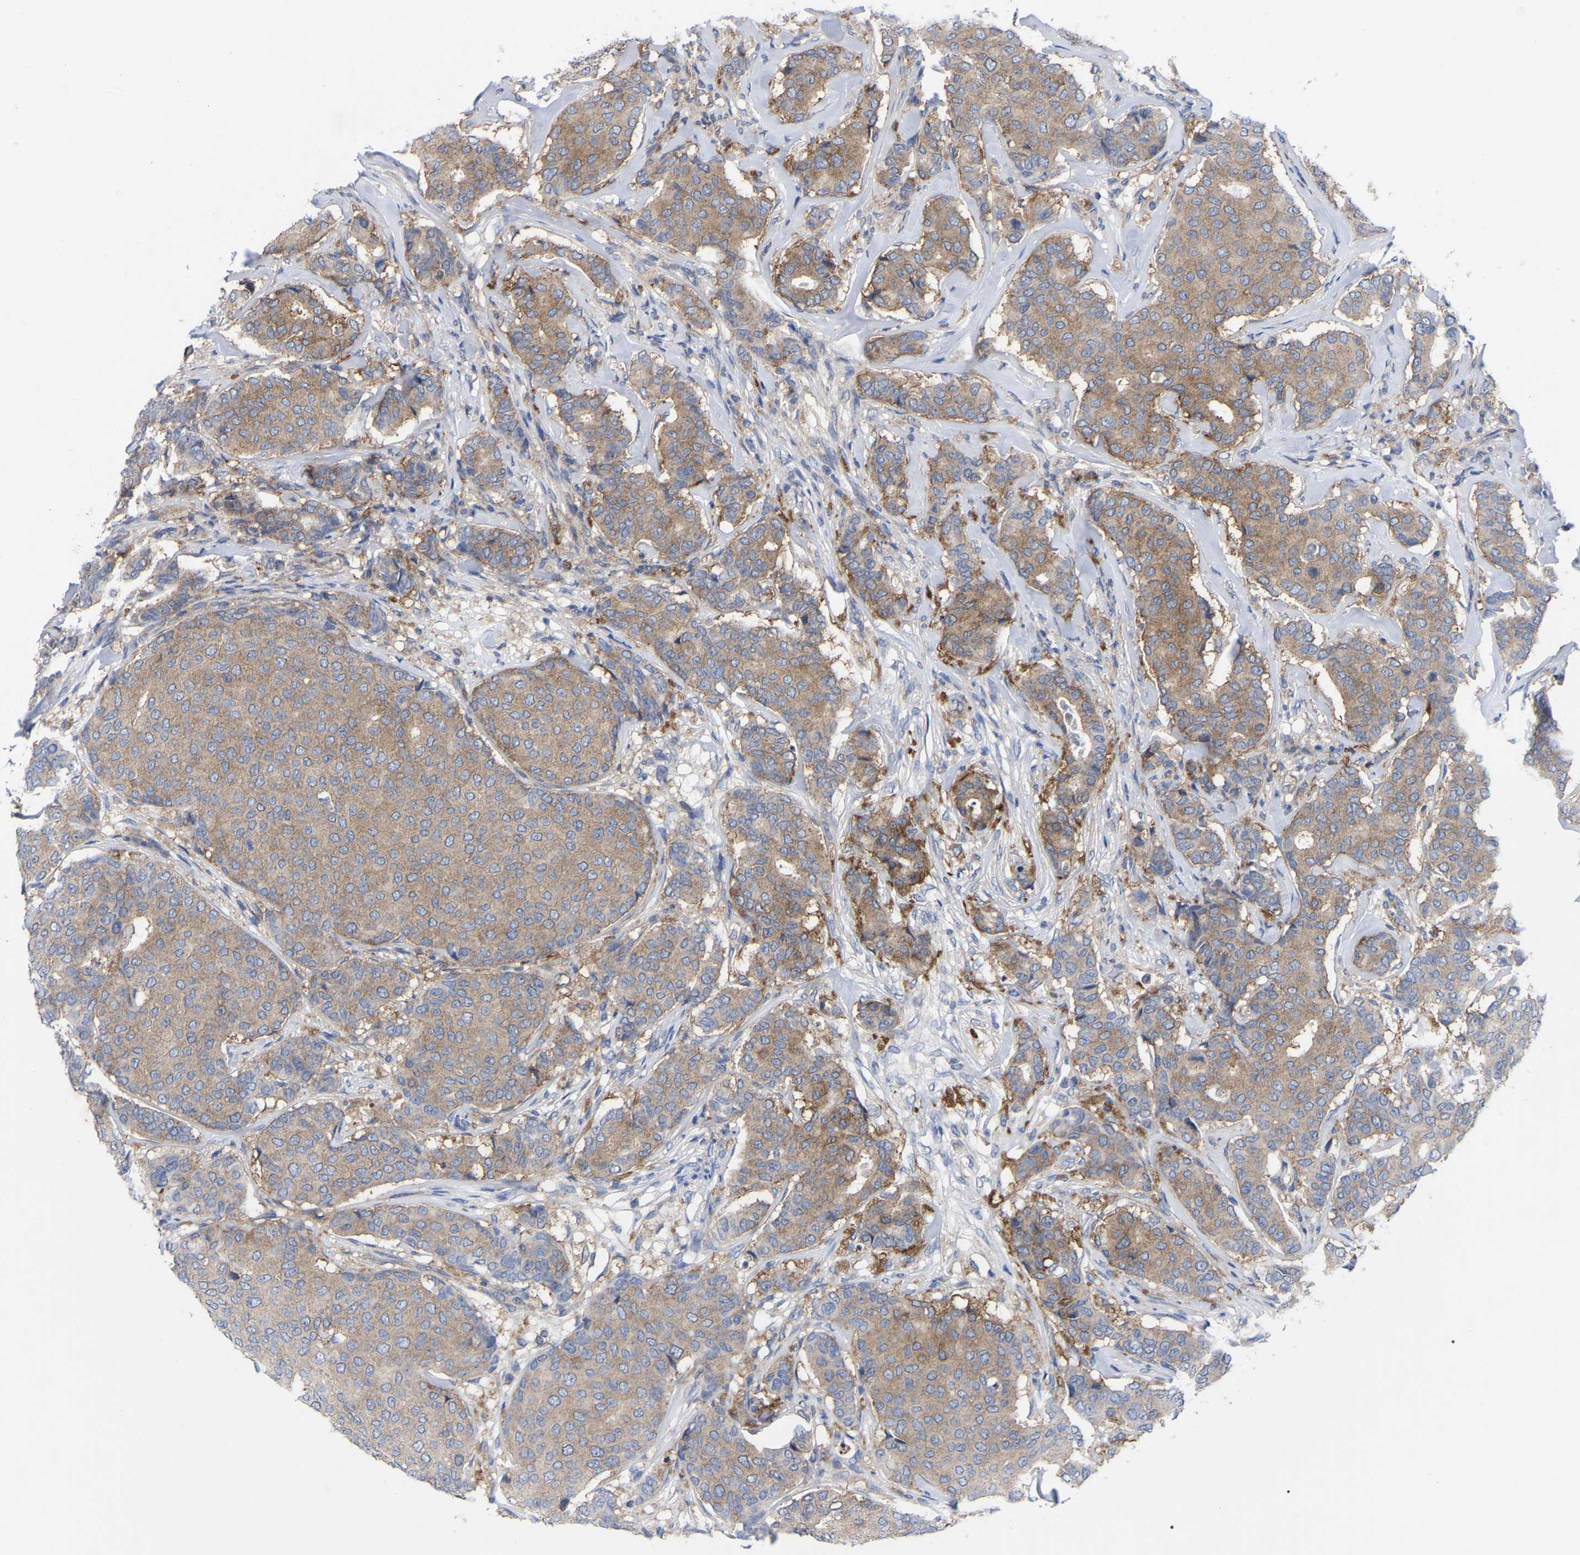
{"staining": {"intensity": "weak", "quantity": ">75%", "location": "cytoplasmic/membranous"}, "tissue": "breast cancer", "cell_type": "Tumor cells", "image_type": "cancer", "snomed": [{"axis": "morphology", "description": "Duct carcinoma"}, {"axis": "topography", "description": "Breast"}], "caption": "Invasive ductal carcinoma (breast) tissue reveals weak cytoplasmic/membranous positivity in approximately >75% of tumor cells, visualized by immunohistochemistry.", "gene": "TCP1", "patient": {"sex": "female", "age": 75}}